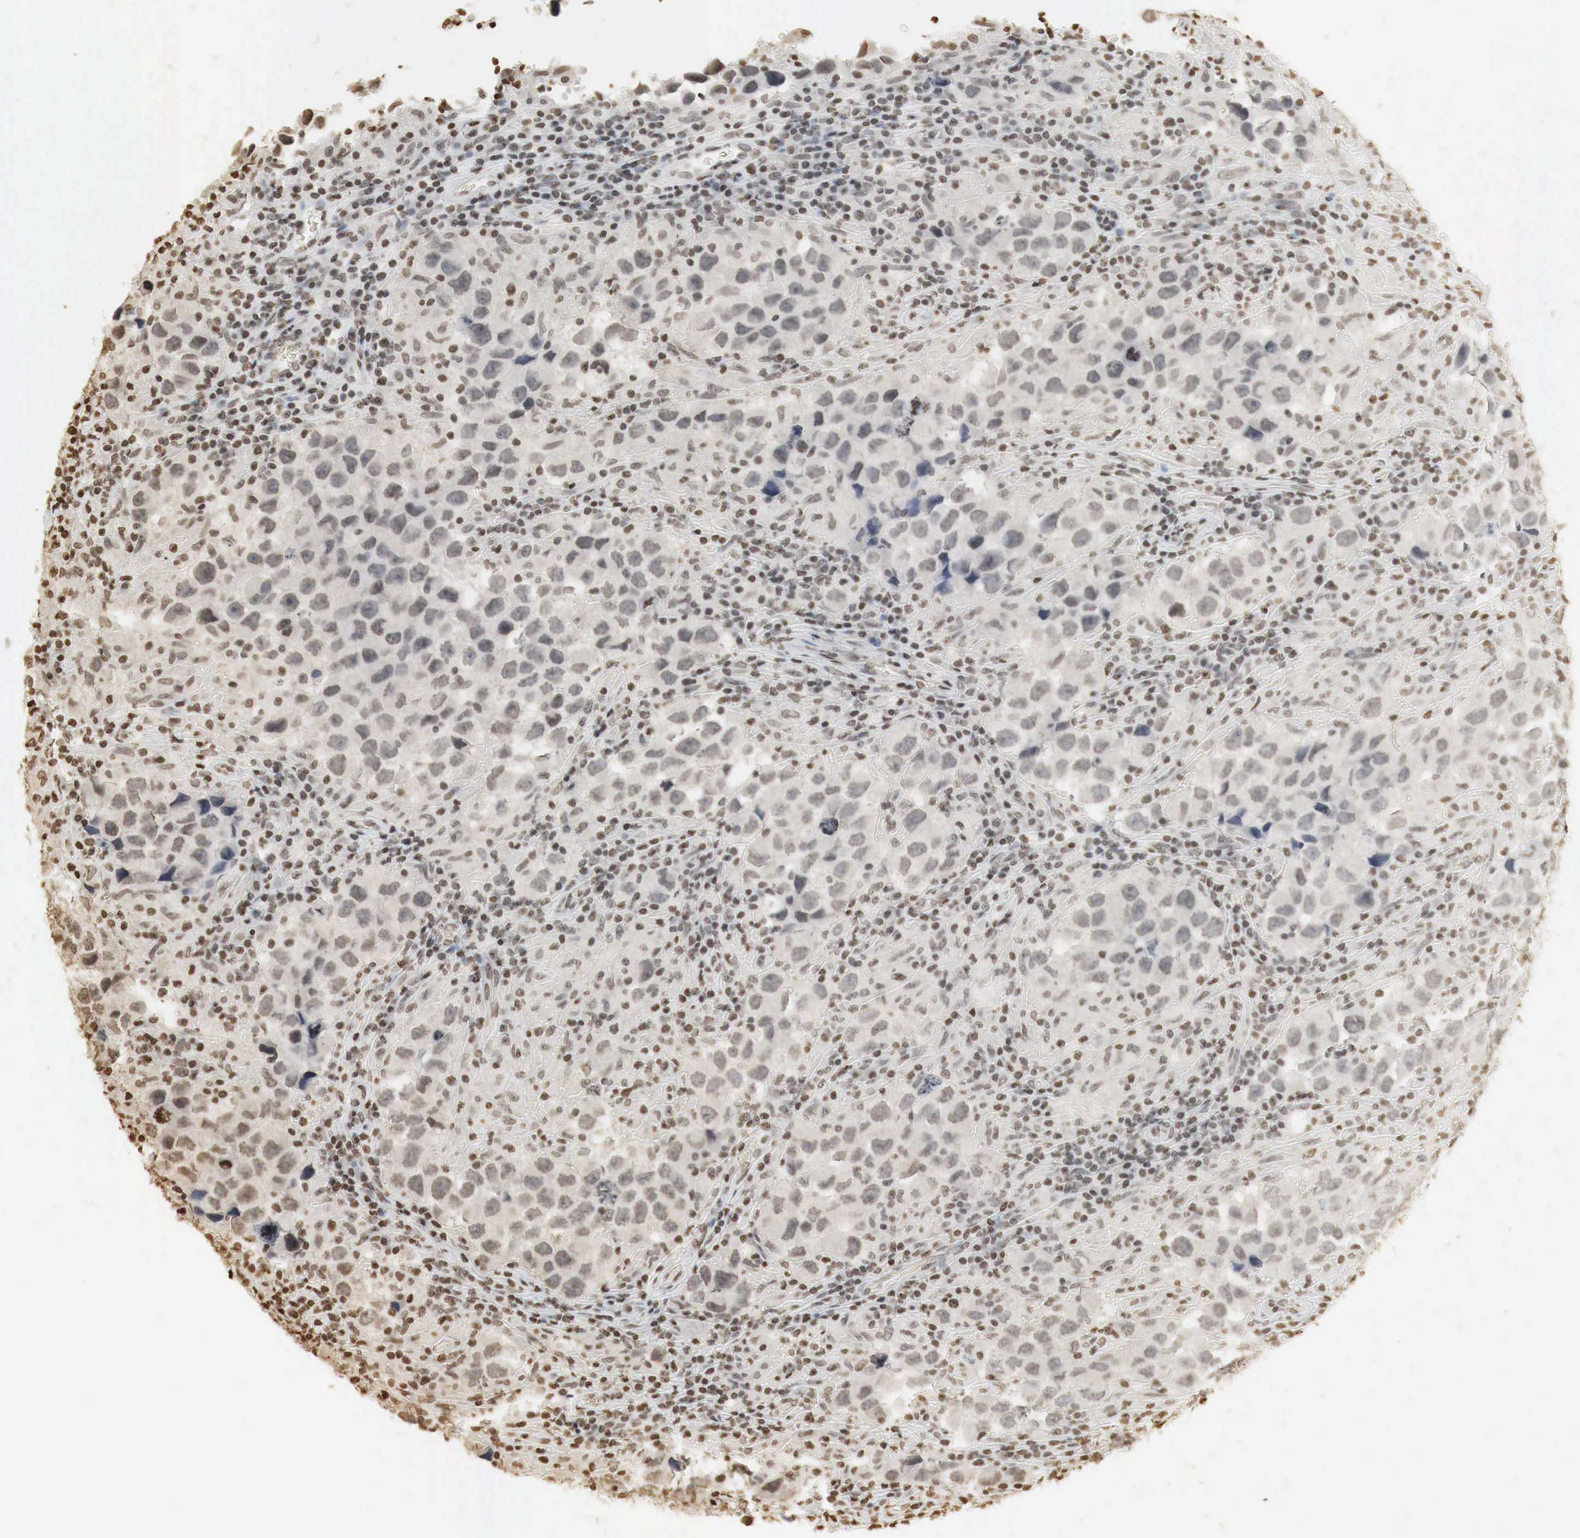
{"staining": {"intensity": "weak", "quantity": "25%-75%", "location": "cytoplasmic/membranous,nuclear"}, "tissue": "testis cancer", "cell_type": "Tumor cells", "image_type": "cancer", "snomed": [{"axis": "morphology", "description": "Carcinoma, Embryonal, NOS"}, {"axis": "topography", "description": "Testis"}], "caption": "Protein expression analysis of embryonal carcinoma (testis) shows weak cytoplasmic/membranous and nuclear staining in approximately 25%-75% of tumor cells.", "gene": "ERBB4", "patient": {"sex": "male", "age": 21}}